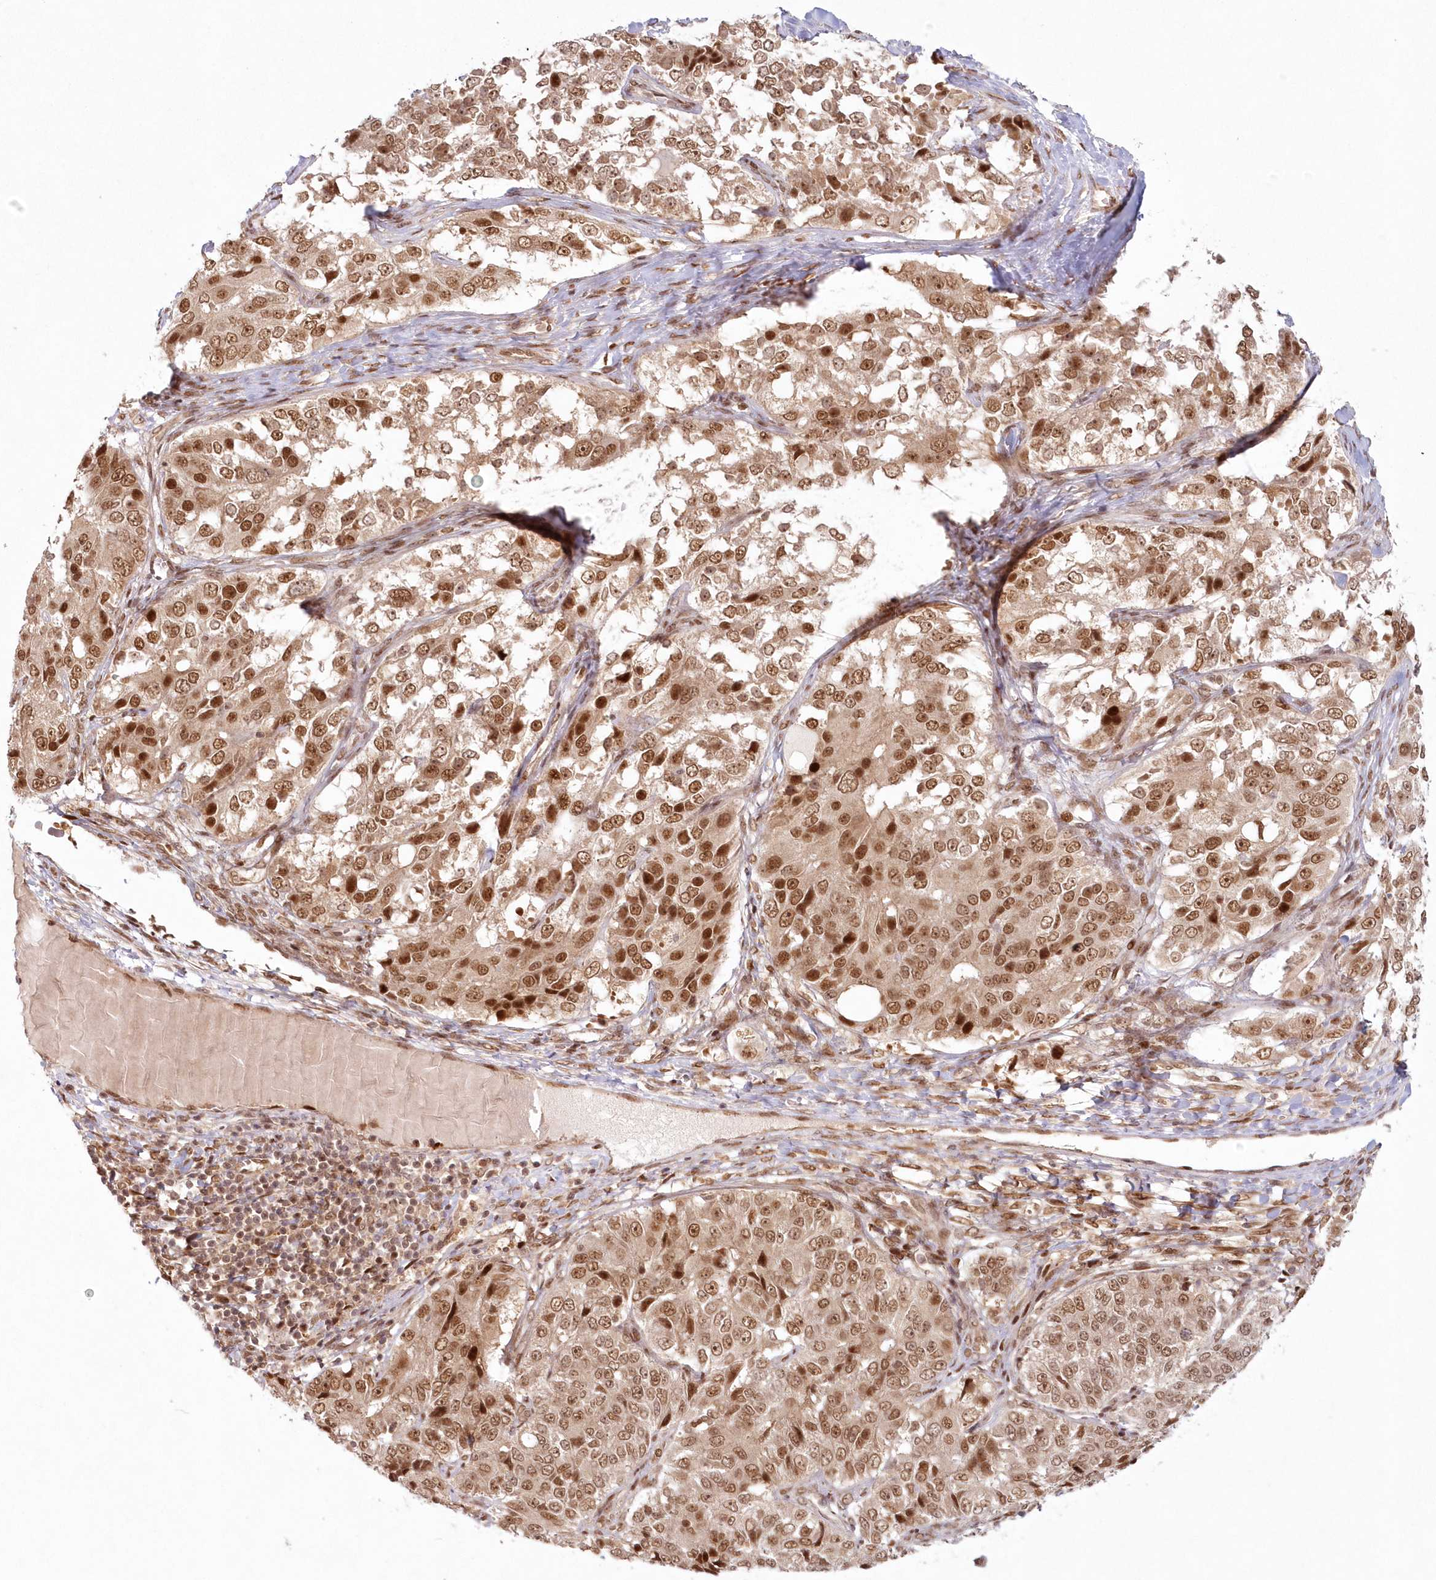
{"staining": {"intensity": "strong", "quantity": ">75%", "location": "cytoplasmic/membranous,nuclear"}, "tissue": "ovarian cancer", "cell_type": "Tumor cells", "image_type": "cancer", "snomed": [{"axis": "morphology", "description": "Carcinoma, endometroid"}, {"axis": "topography", "description": "Ovary"}], "caption": "A brown stain labels strong cytoplasmic/membranous and nuclear expression of a protein in human ovarian endometroid carcinoma tumor cells.", "gene": "TOGARAM2", "patient": {"sex": "female", "age": 51}}